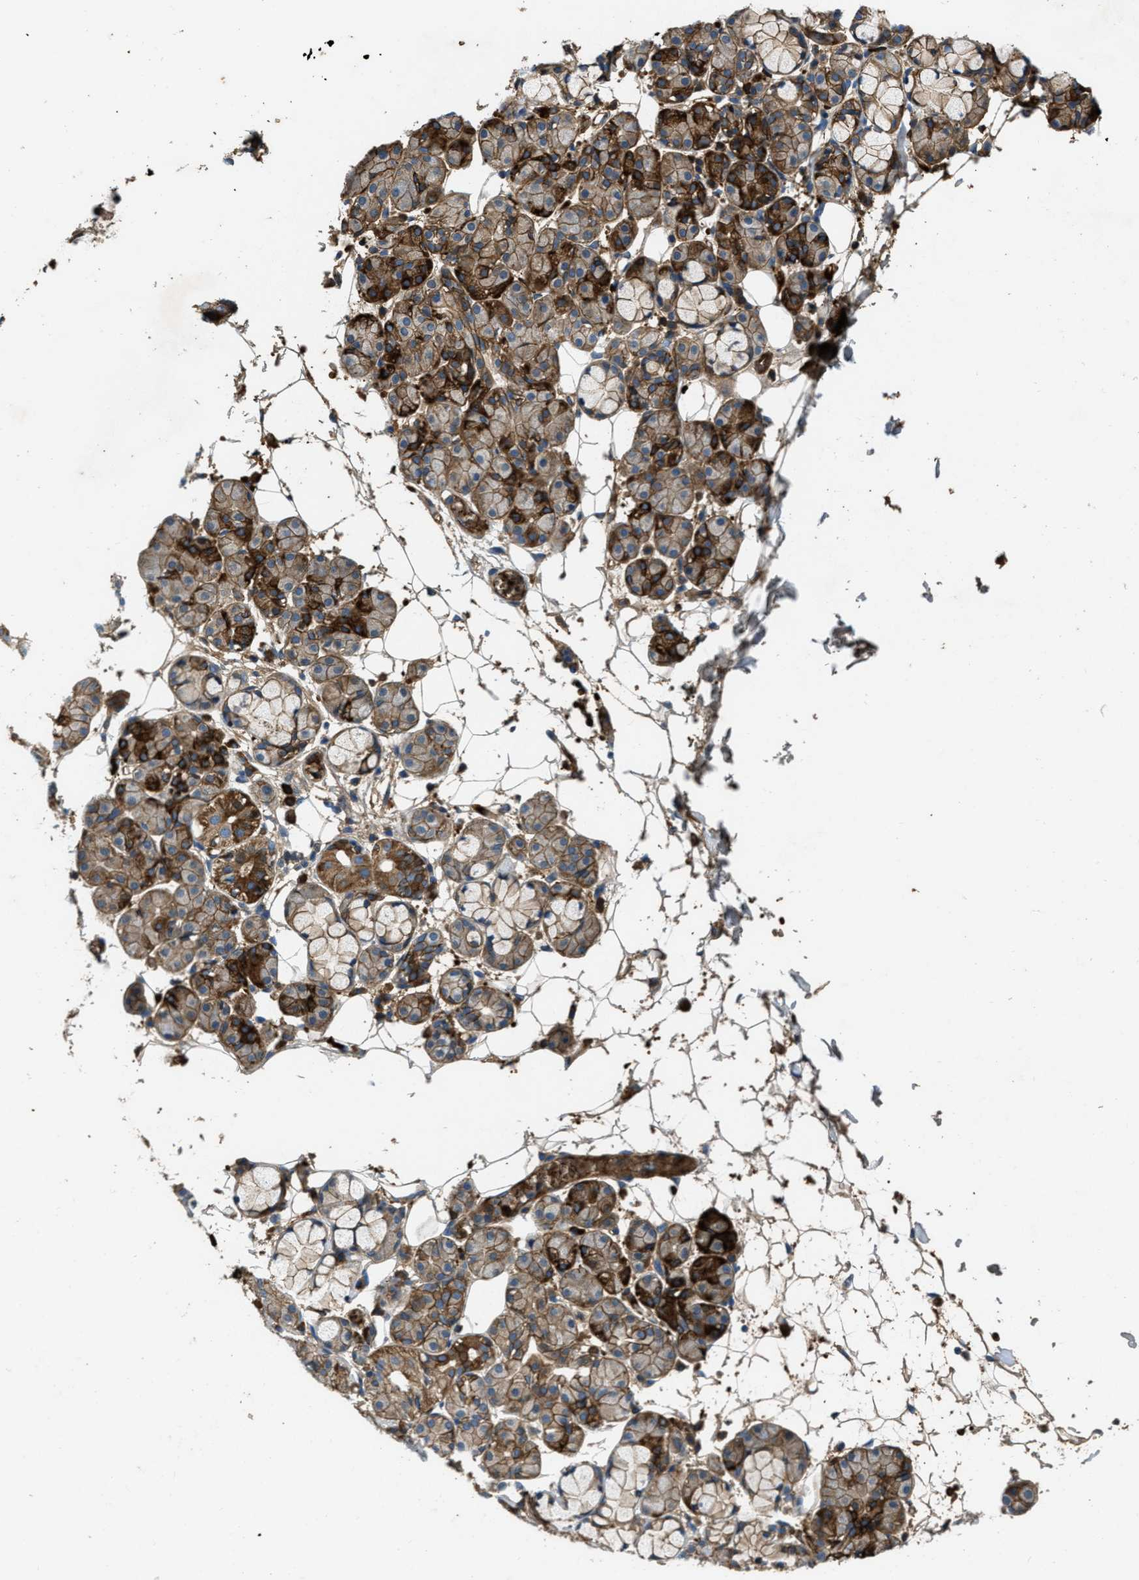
{"staining": {"intensity": "strong", "quantity": "25%-75%", "location": "cytoplasmic/membranous"}, "tissue": "salivary gland", "cell_type": "Glandular cells", "image_type": "normal", "snomed": [{"axis": "morphology", "description": "Normal tissue, NOS"}, {"axis": "topography", "description": "Salivary gland"}], "caption": "High-power microscopy captured an immunohistochemistry (IHC) photomicrograph of unremarkable salivary gland, revealing strong cytoplasmic/membranous expression in about 25%-75% of glandular cells. (IHC, brightfield microscopy, high magnification).", "gene": "ERC1", "patient": {"sex": "male", "age": 63}}